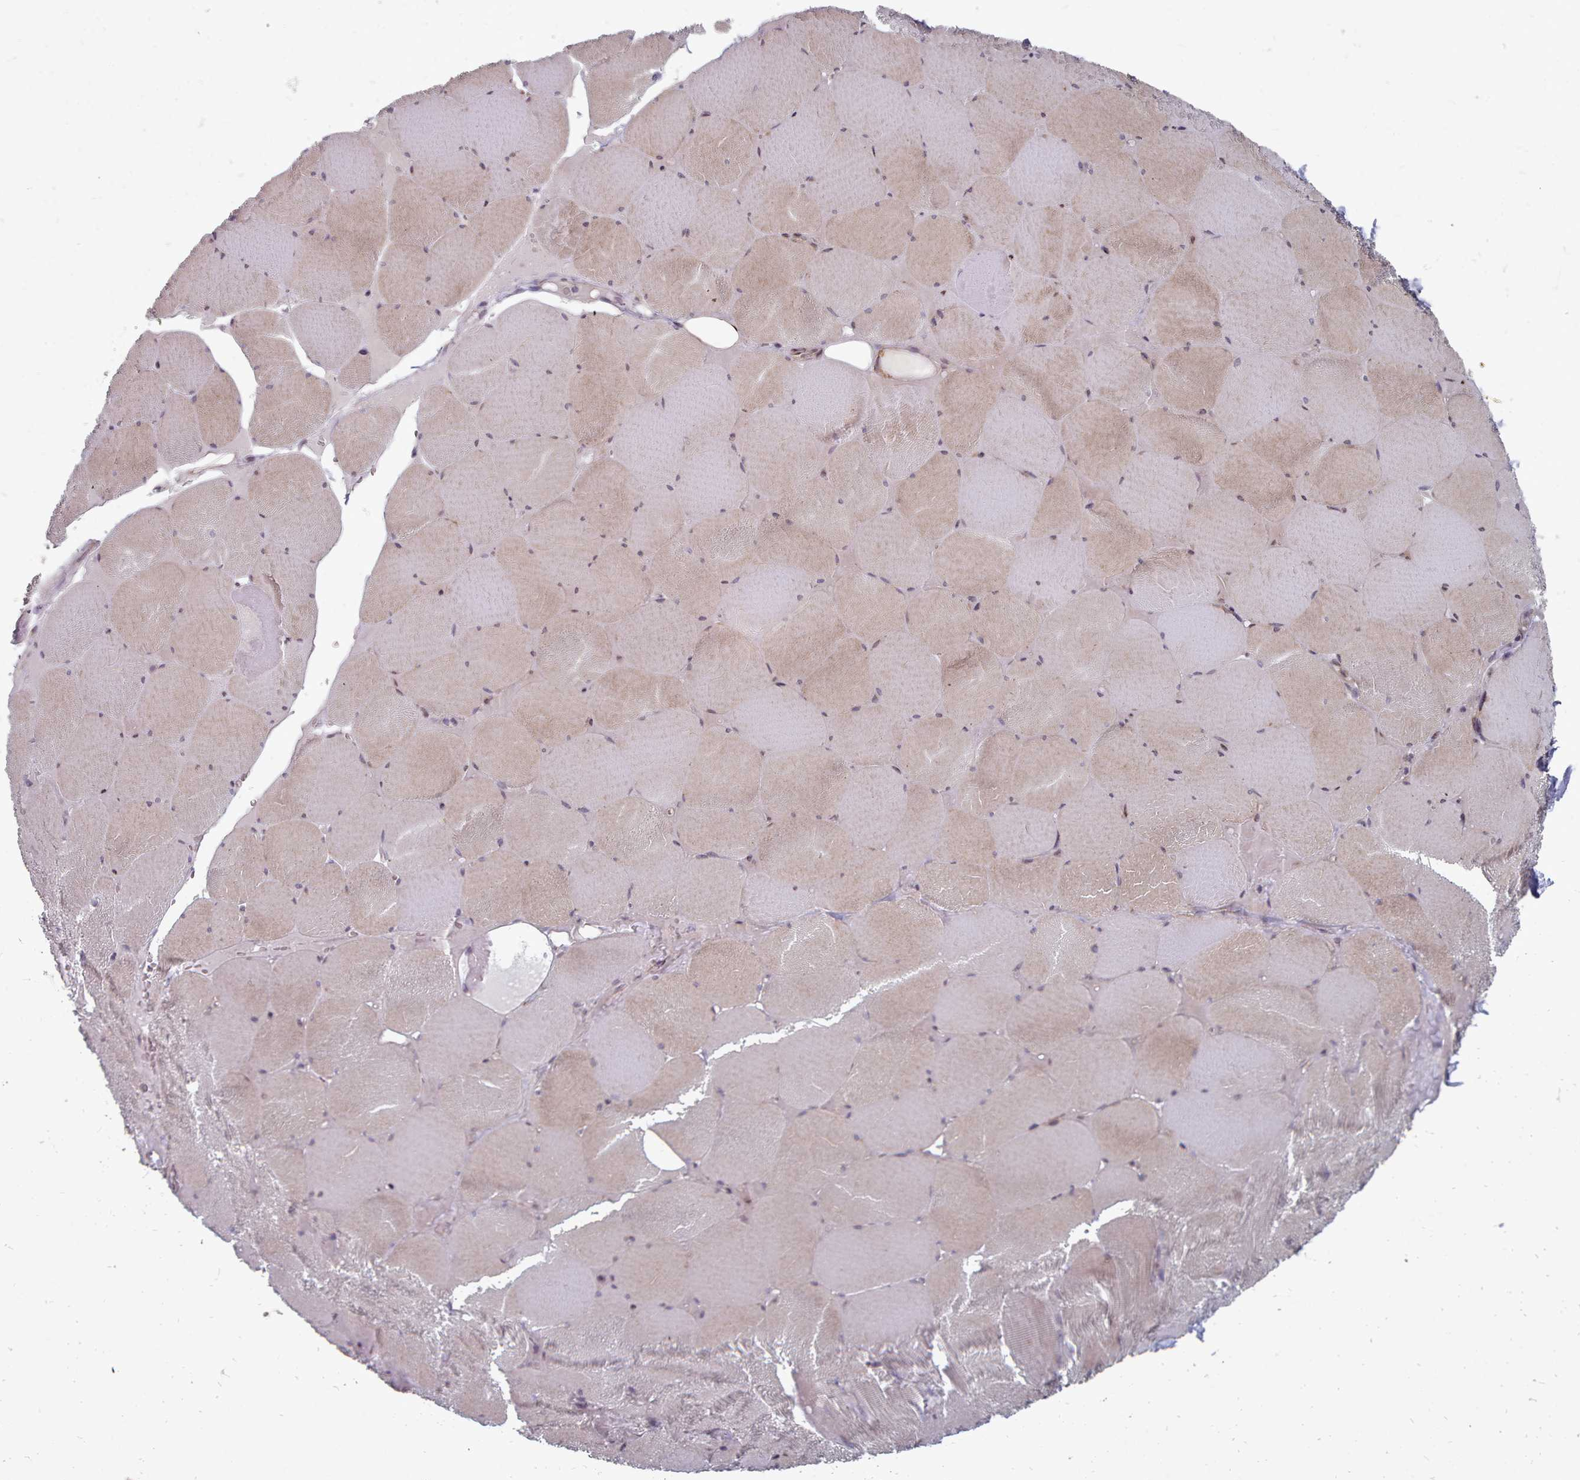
{"staining": {"intensity": "moderate", "quantity": "25%-75%", "location": "cytoplasmic/membranous"}, "tissue": "skeletal muscle", "cell_type": "Myocytes", "image_type": "normal", "snomed": [{"axis": "morphology", "description": "Normal tissue, NOS"}, {"axis": "topography", "description": "Skeletal muscle"}, {"axis": "topography", "description": "Head-Neck"}], "caption": "Skeletal muscle stained for a protein (brown) exhibits moderate cytoplasmic/membranous positive positivity in approximately 25%-75% of myocytes.", "gene": "ACKR3", "patient": {"sex": "male", "age": 66}}